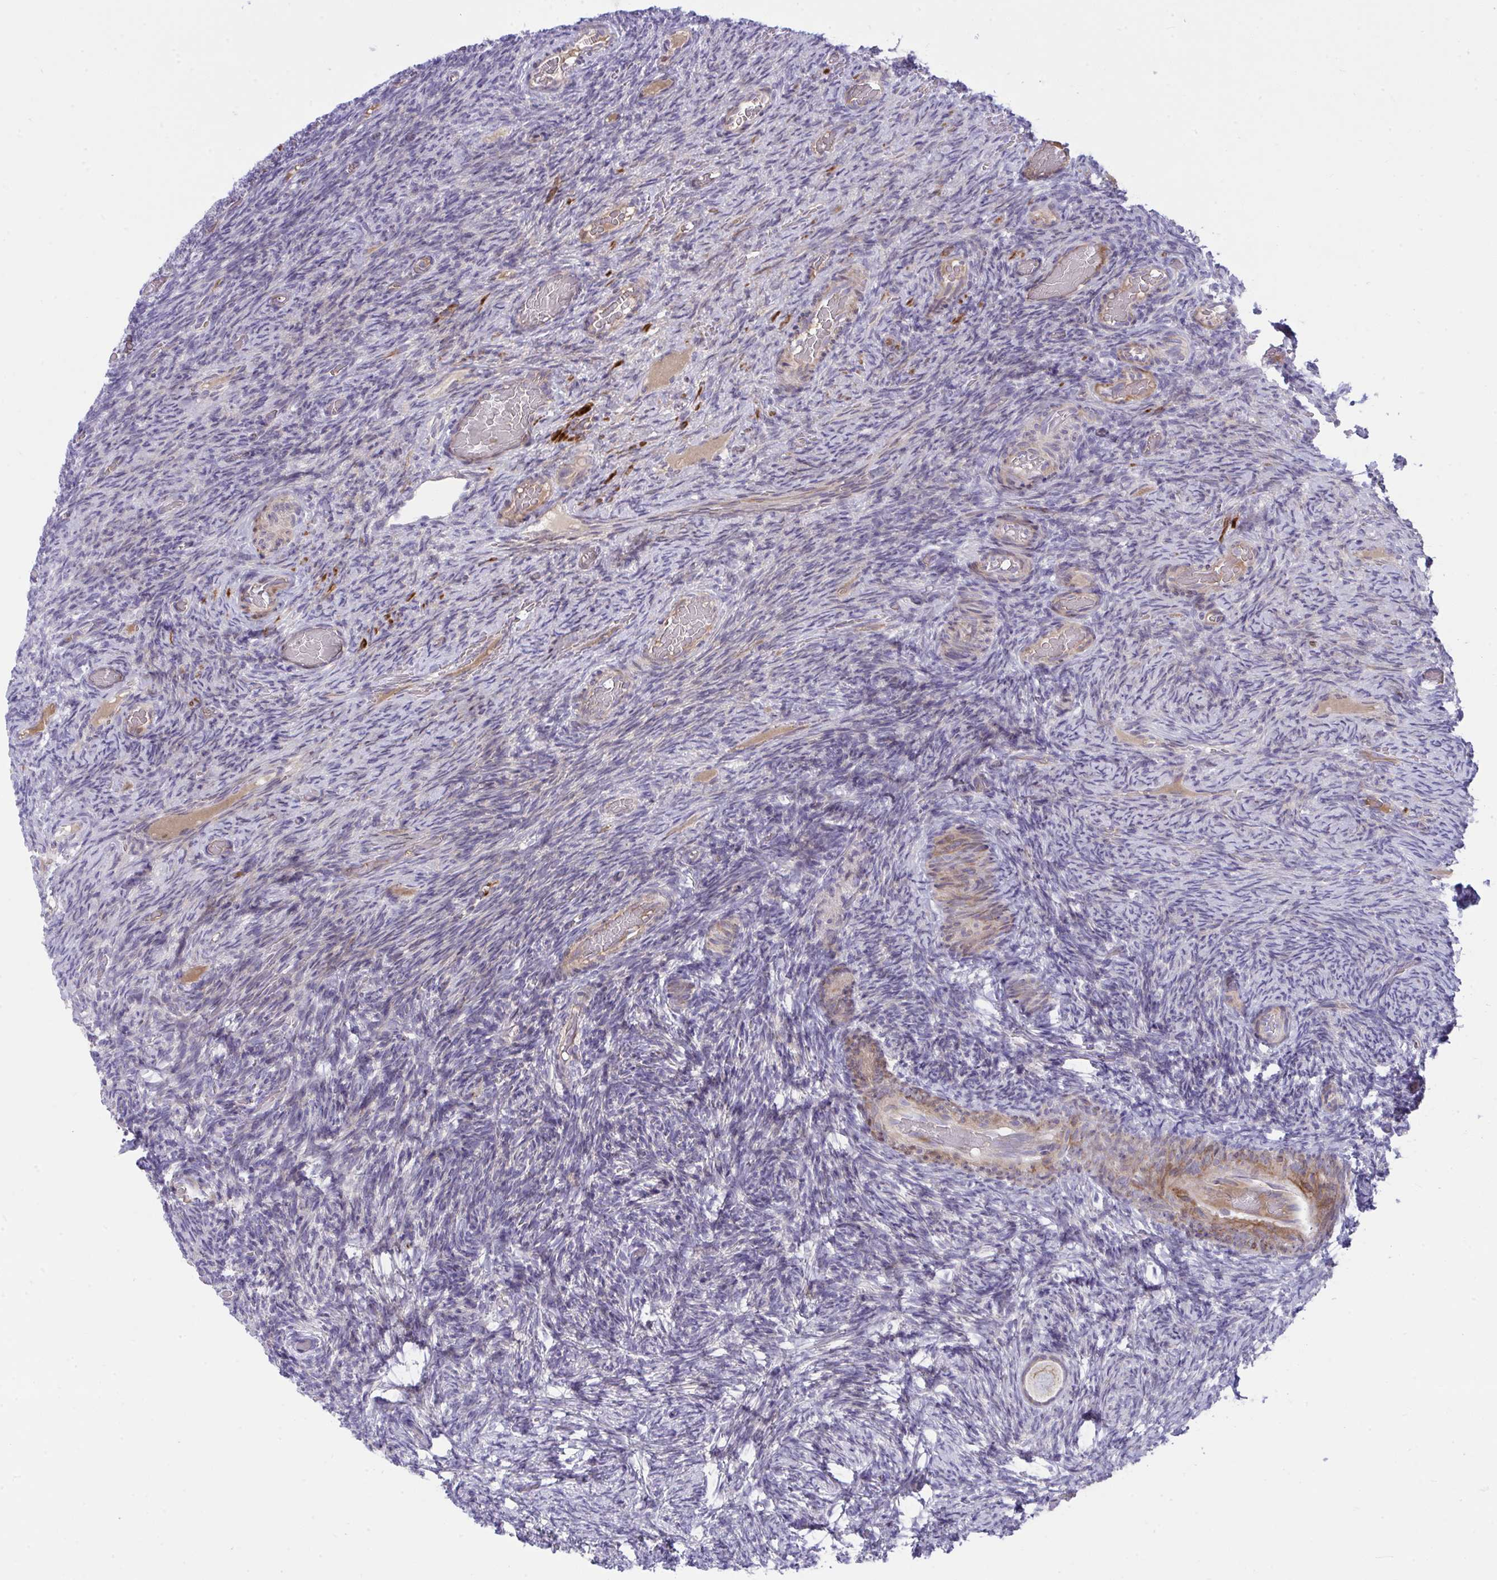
{"staining": {"intensity": "weak", "quantity": ">75%", "location": "cytoplasmic/membranous"}, "tissue": "ovary", "cell_type": "Follicle cells", "image_type": "normal", "snomed": [{"axis": "morphology", "description": "Normal tissue, NOS"}, {"axis": "topography", "description": "Ovary"}], "caption": "Immunohistochemical staining of normal human ovary demonstrates low levels of weak cytoplasmic/membranous expression in approximately >75% of follicle cells.", "gene": "PIGZ", "patient": {"sex": "female", "age": 34}}